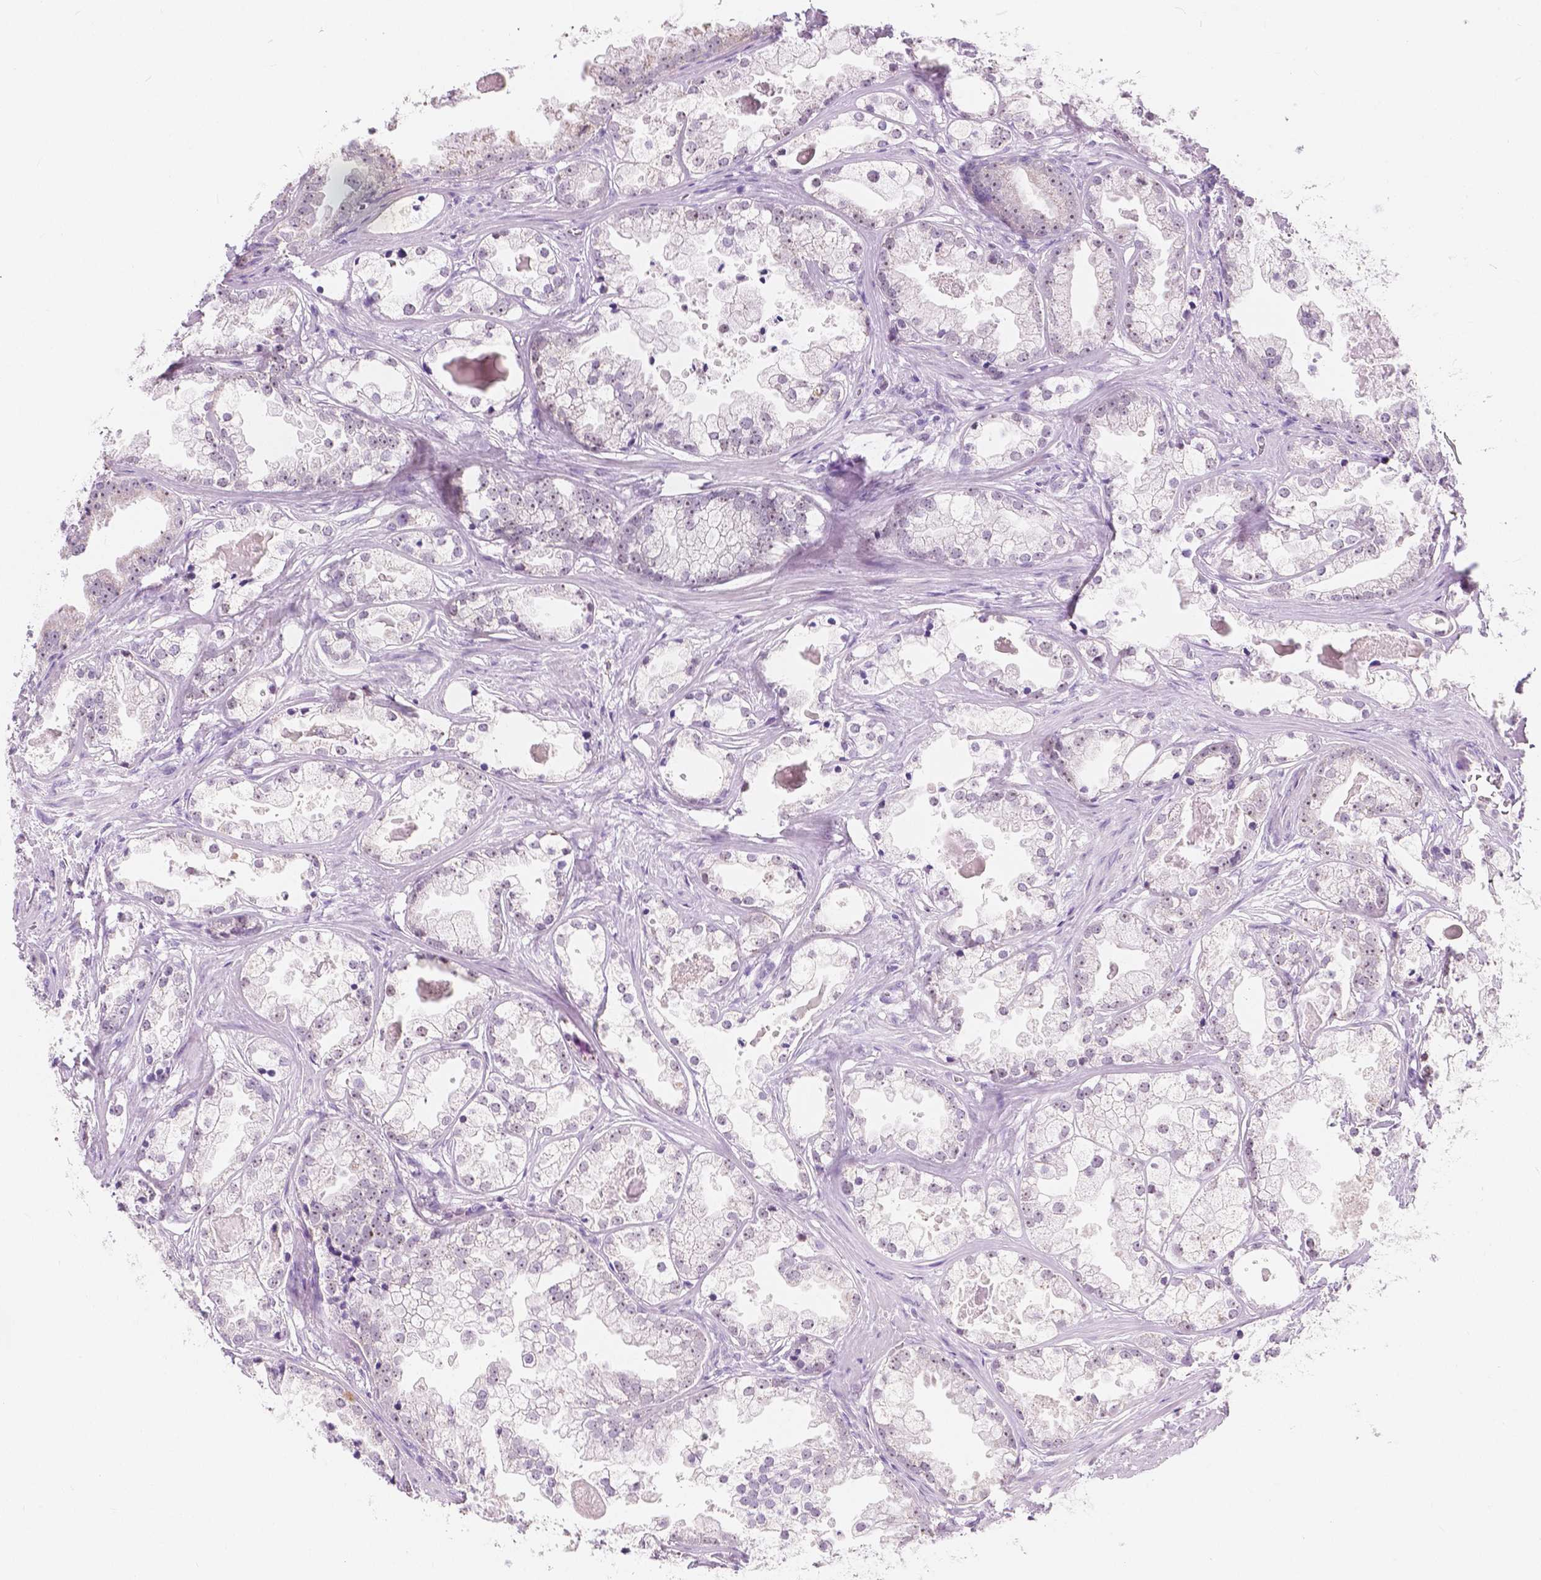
{"staining": {"intensity": "negative", "quantity": "none", "location": "none"}, "tissue": "prostate cancer", "cell_type": "Tumor cells", "image_type": "cancer", "snomed": [{"axis": "morphology", "description": "Adenocarcinoma, Low grade"}, {"axis": "topography", "description": "Prostate"}], "caption": "IHC of prostate cancer (adenocarcinoma (low-grade)) shows no staining in tumor cells.", "gene": "NOLC1", "patient": {"sex": "male", "age": 65}}